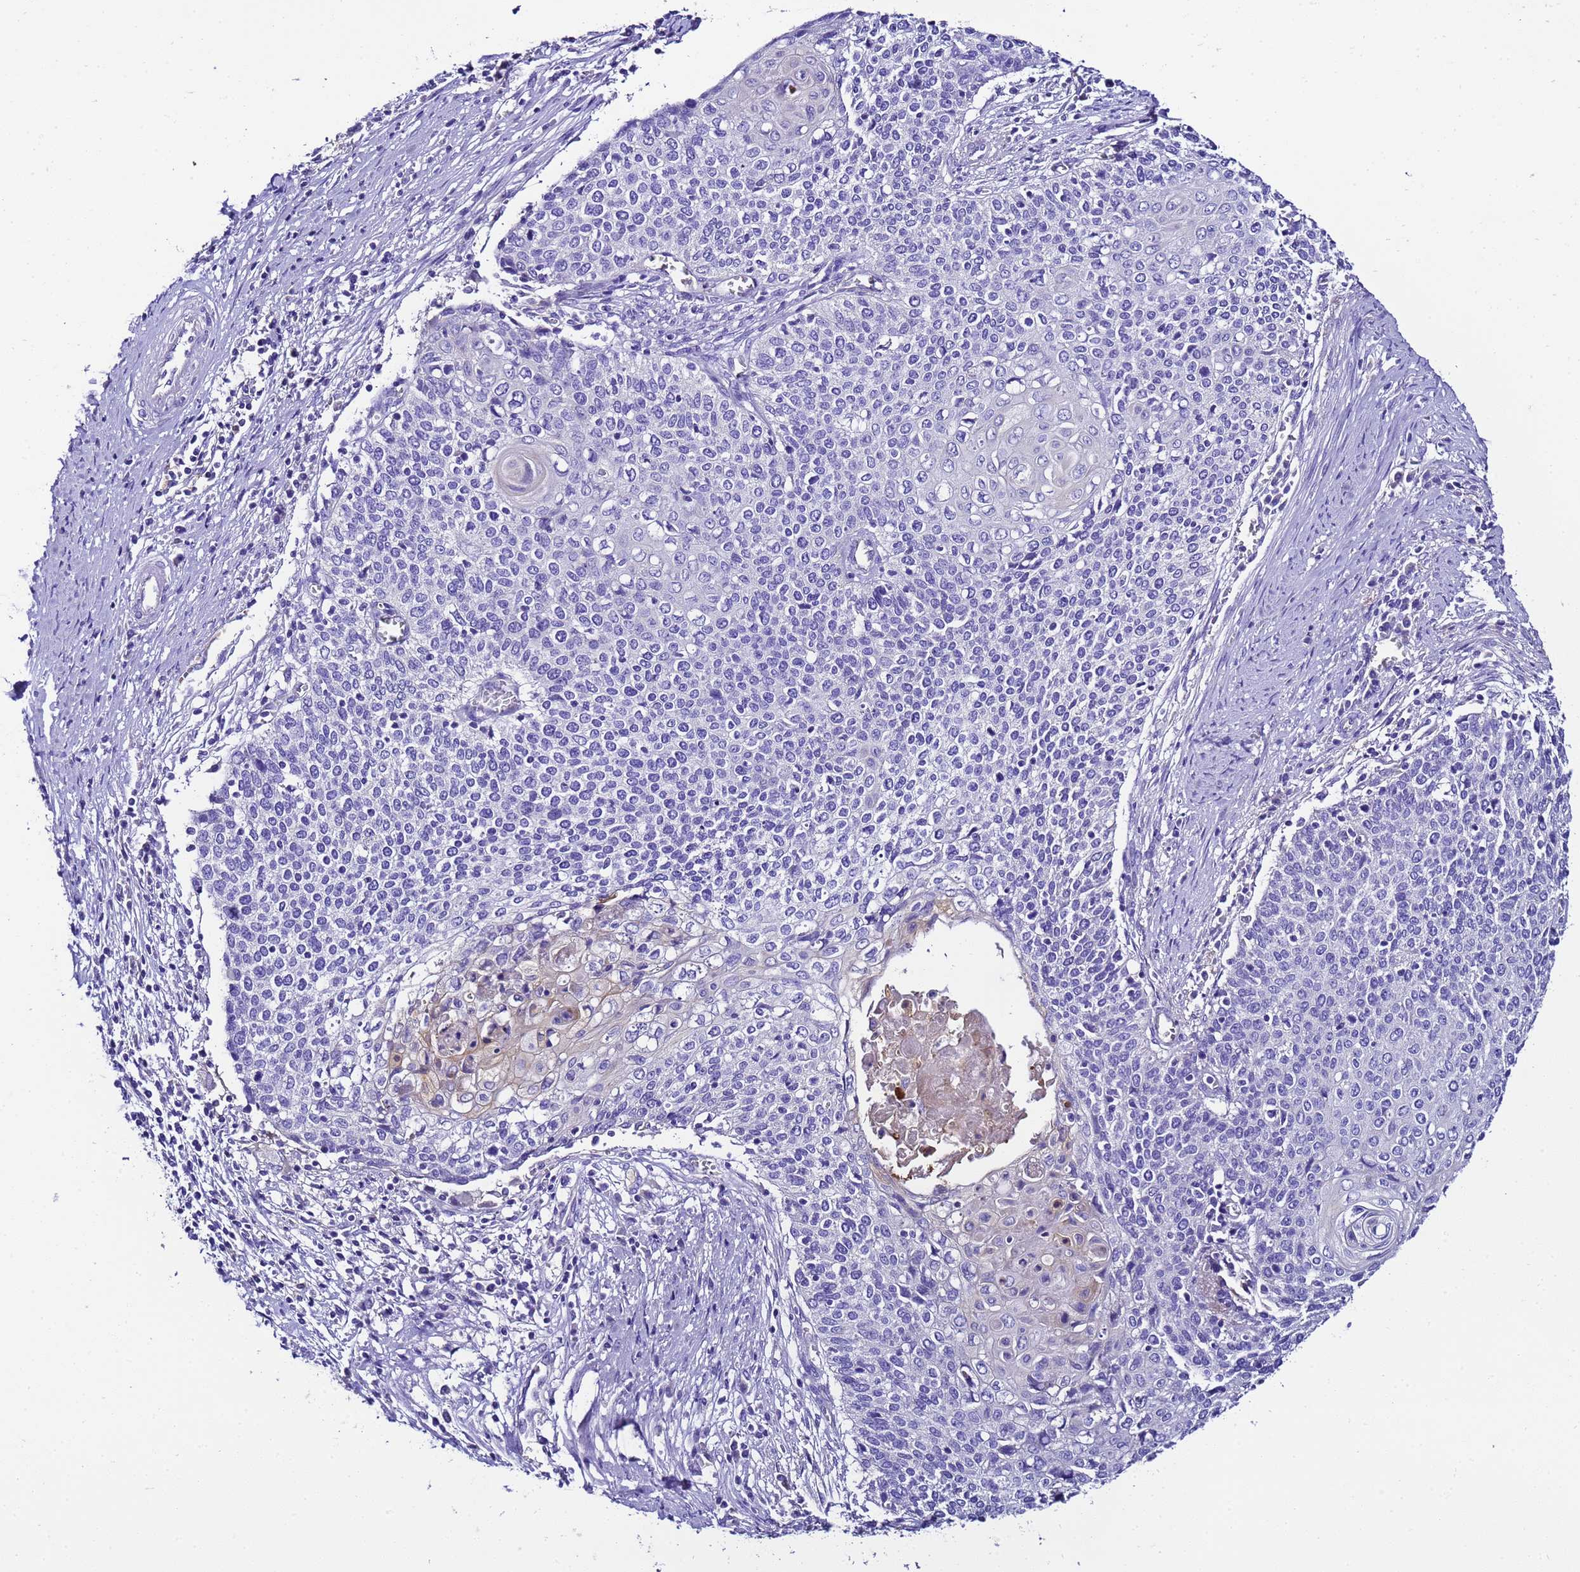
{"staining": {"intensity": "negative", "quantity": "none", "location": "none"}, "tissue": "cervical cancer", "cell_type": "Tumor cells", "image_type": "cancer", "snomed": [{"axis": "morphology", "description": "Squamous cell carcinoma, NOS"}, {"axis": "topography", "description": "Cervix"}], "caption": "Photomicrograph shows no protein expression in tumor cells of cervical cancer (squamous cell carcinoma) tissue.", "gene": "UGT2A1", "patient": {"sex": "female", "age": 39}}